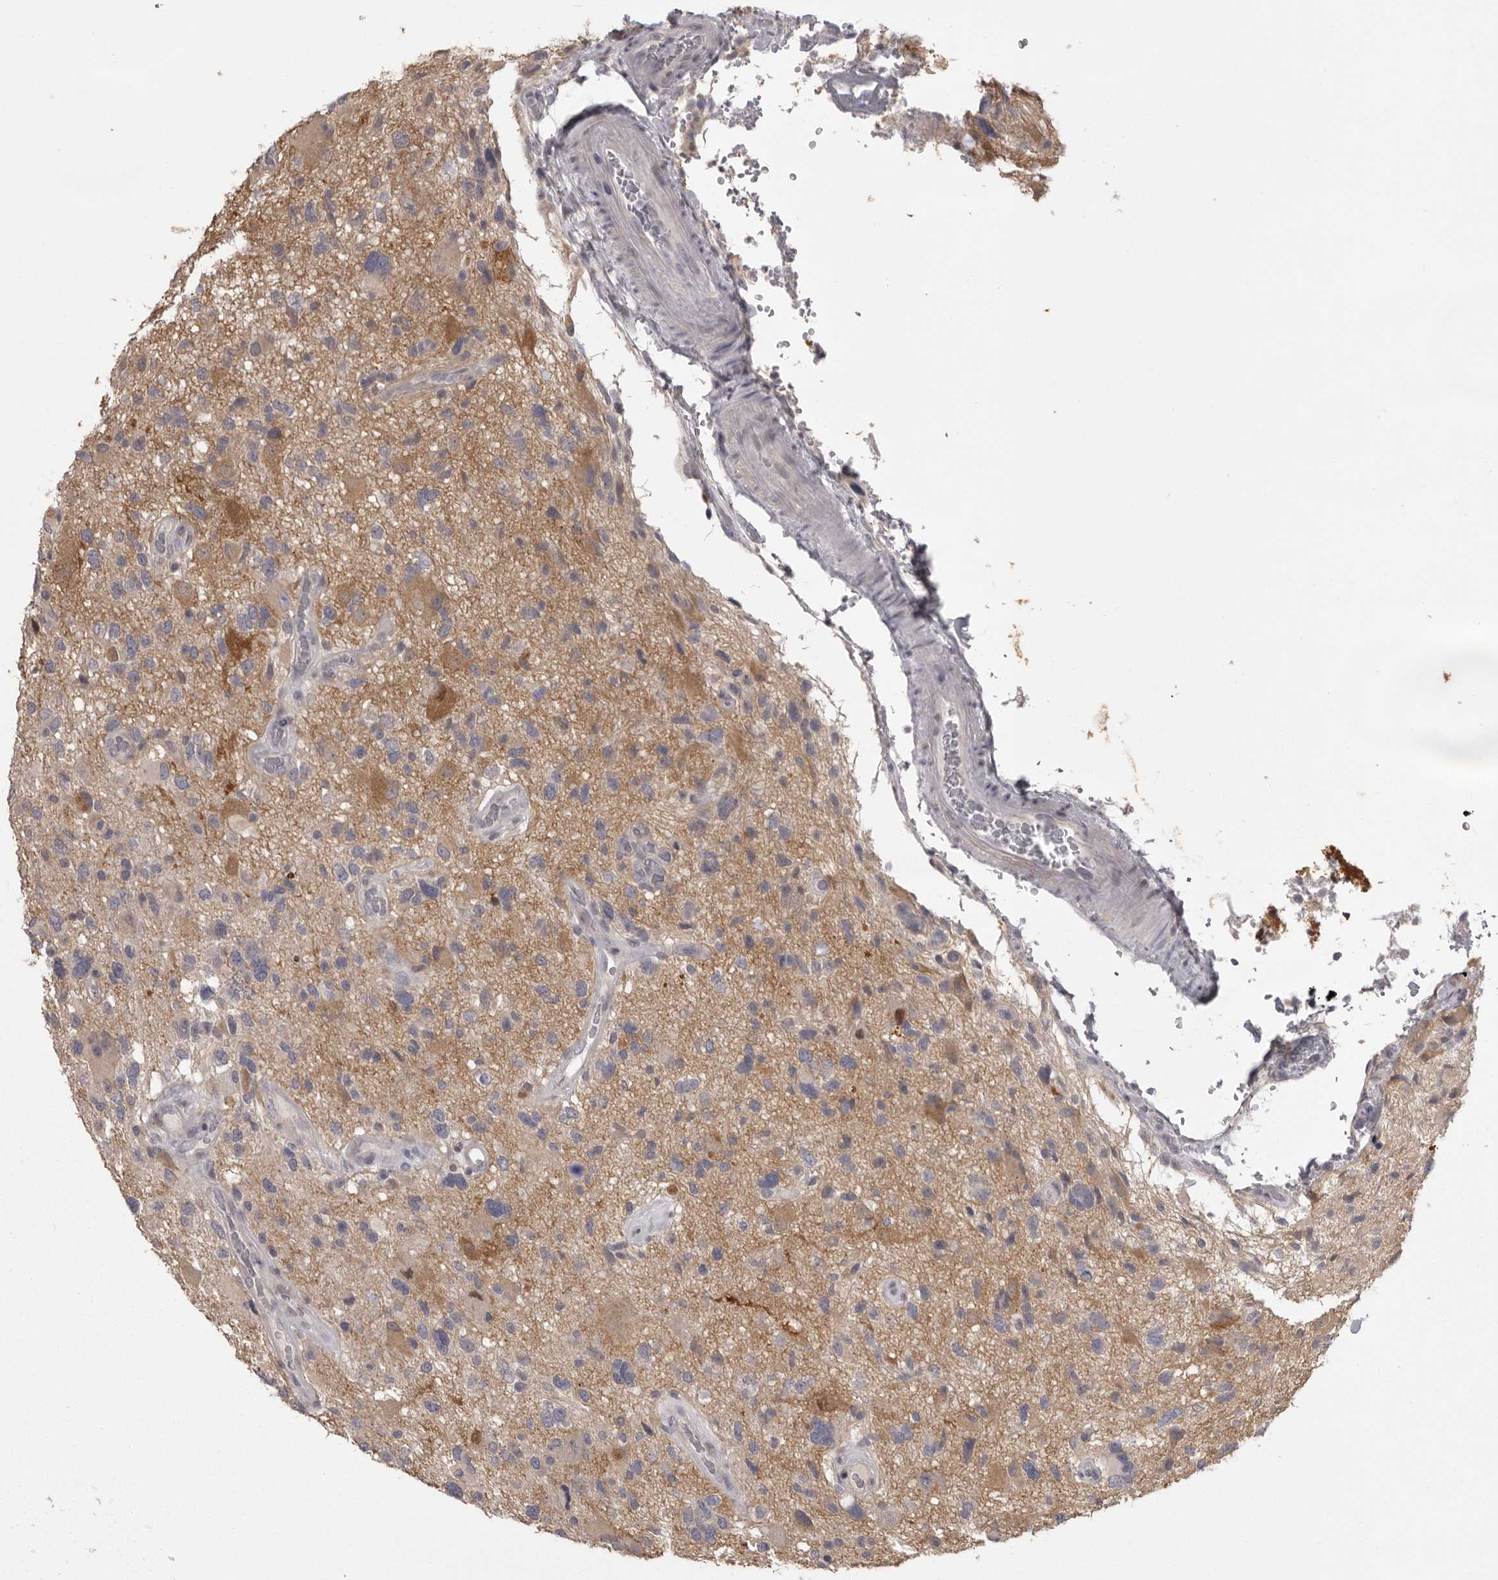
{"staining": {"intensity": "weak", "quantity": "<25%", "location": "cytoplasmic/membranous"}, "tissue": "glioma", "cell_type": "Tumor cells", "image_type": "cancer", "snomed": [{"axis": "morphology", "description": "Glioma, malignant, High grade"}, {"axis": "topography", "description": "Brain"}], "caption": "Histopathology image shows no protein expression in tumor cells of malignant glioma (high-grade) tissue.", "gene": "MDH1", "patient": {"sex": "male", "age": 33}}